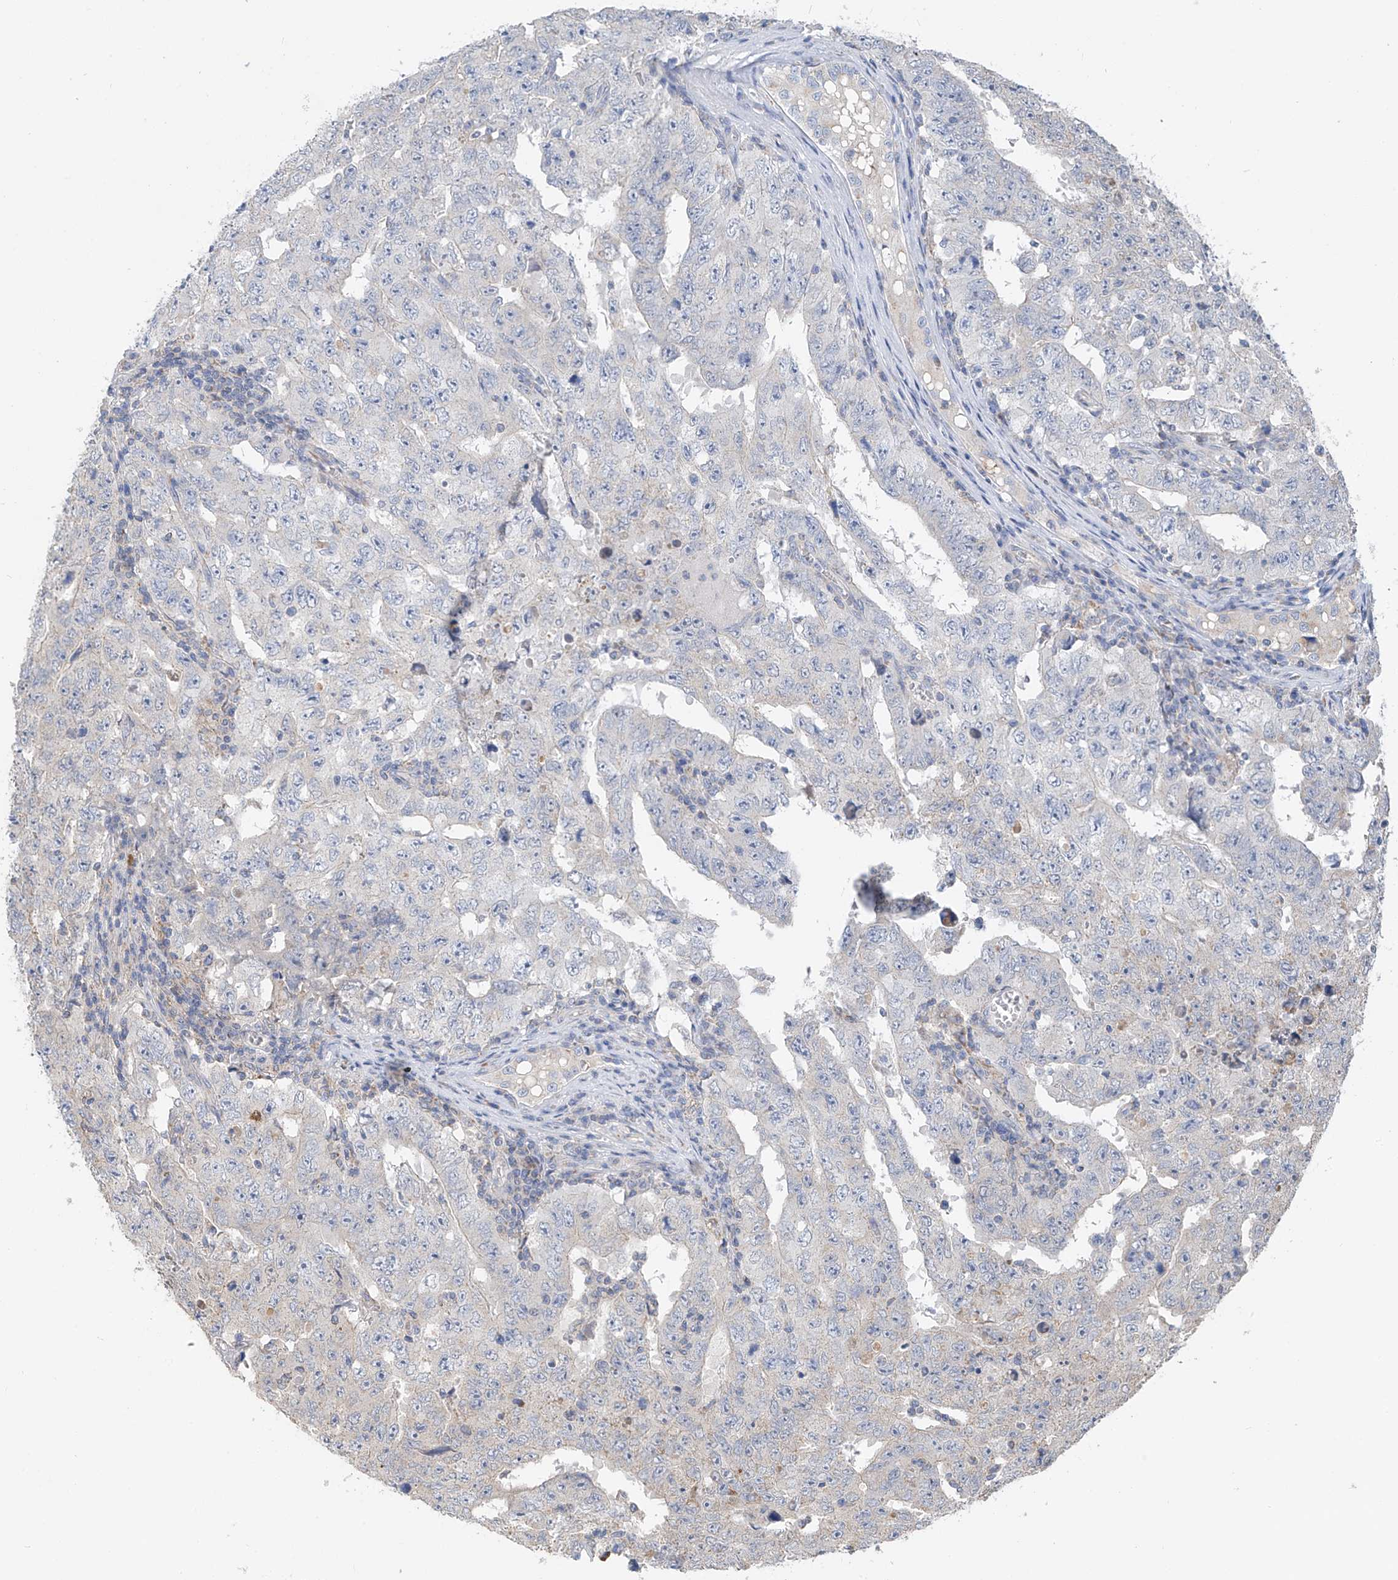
{"staining": {"intensity": "negative", "quantity": "none", "location": "none"}, "tissue": "testis cancer", "cell_type": "Tumor cells", "image_type": "cancer", "snomed": [{"axis": "morphology", "description": "Carcinoma, Embryonal, NOS"}, {"axis": "topography", "description": "Testis"}], "caption": "The image exhibits no significant positivity in tumor cells of embryonal carcinoma (testis).", "gene": "SYN3", "patient": {"sex": "male", "age": 26}}